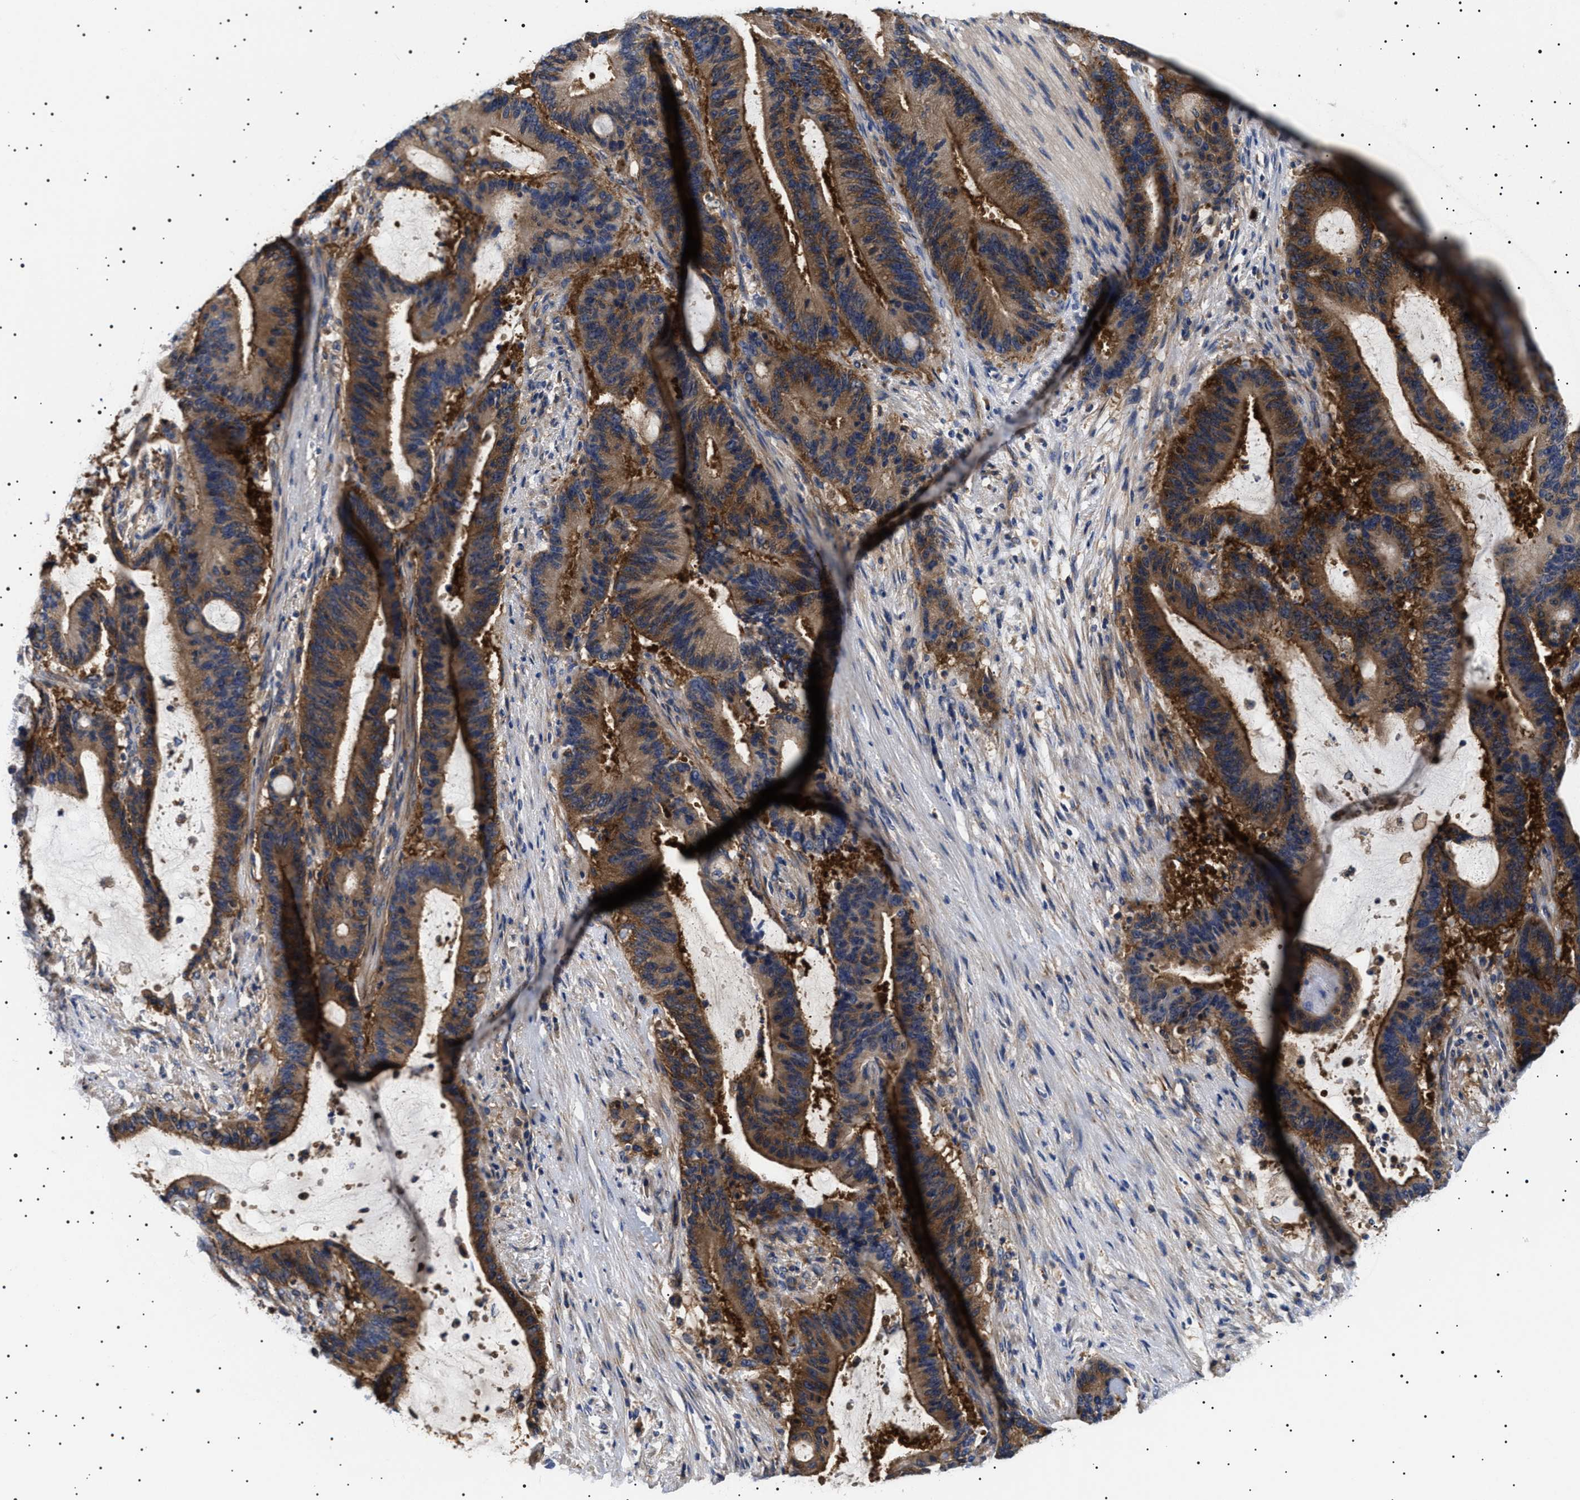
{"staining": {"intensity": "moderate", "quantity": ">75%", "location": "cytoplasmic/membranous"}, "tissue": "liver cancer", "cell_type": "Tumor cells", "image_type": "cancer", "snomed": [{"axis": "morphology", "description": "Normal tissue, NOS"}, {"axis": "morphology", "description": "Cholangiocarcinoma"}, {"axis": "topography", "description": "Liver"}, {"axis": "topography", "description": "Peripheral nerve tissue"}], "caption": "Protein expression by immunohistochemistry demonstrates moderate cytoplasmic/membranous staining in about >75% of tumor cells in liver cancer (cholangiocarcinoma).", "gene": "TPP2", "patient": {"sex": "female", "age": 73}}